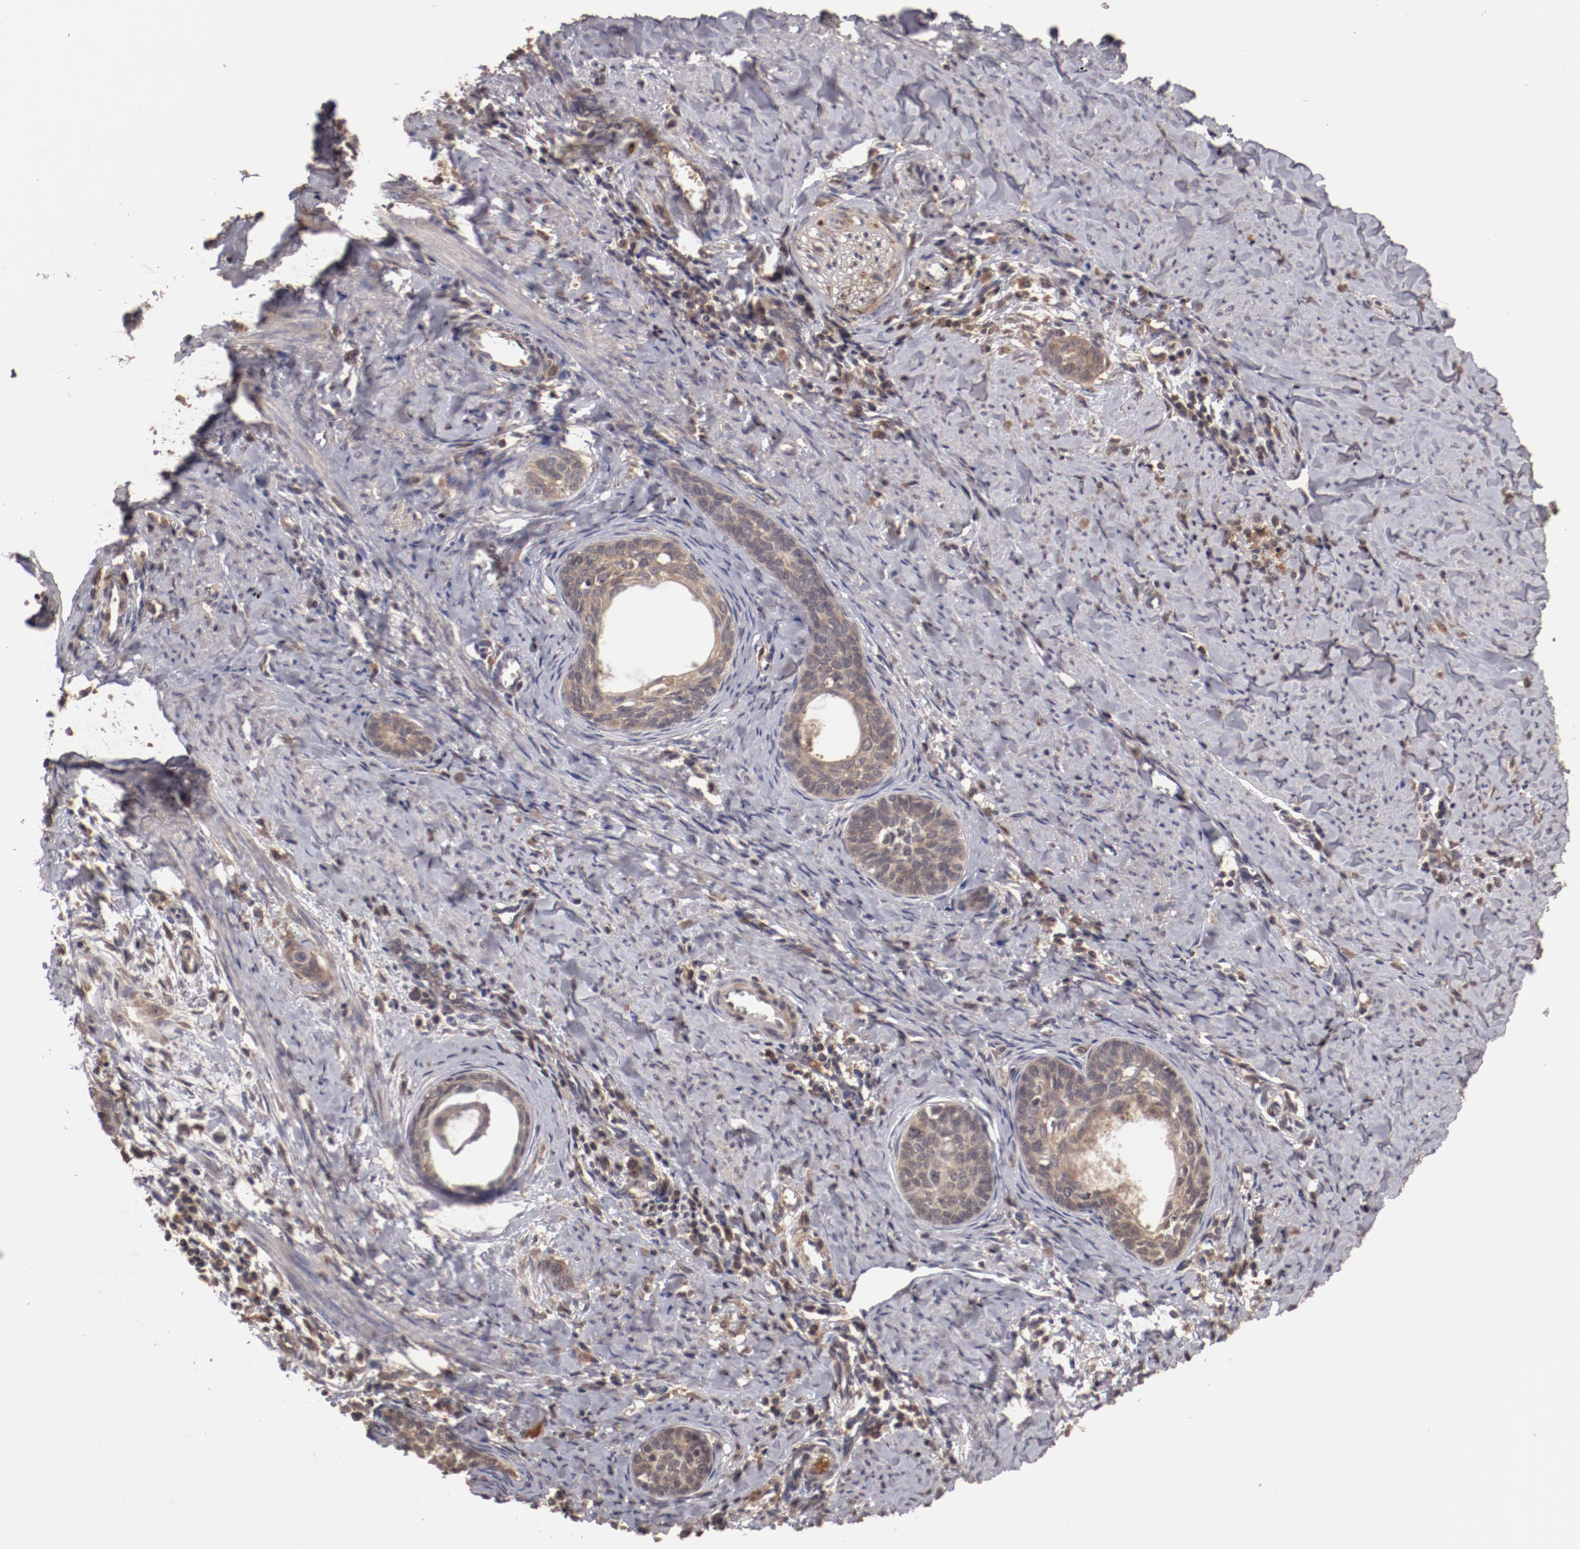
{"staining": {"intensity": "moderate", "quantity": ">75%", "location": "cytoplasmic/membranous"}, "tissue": "cervical cancer", "cell_type": "Tumor cells", "image_type": "cancer", "snomed": [{"axis": "morphology", "description": "Squamous cell carcinoma, NOS"}, {"axis": "topography", "description": "Cervix"}], "caption": "Tumor cells reveal medium levels of moderate cytoplasmic/membranous staining in about >75% of cells in human squamous cell carcinoma (cervical). The staining was performed using DAB (3,3'-diaminobenzidine) to visualize the protein expression in brown, while the nuclei were stained in blue with hematoxylin (Magnification: 20x).", "gene": "CP", "patient": {"sex": "female", "age": 33}}